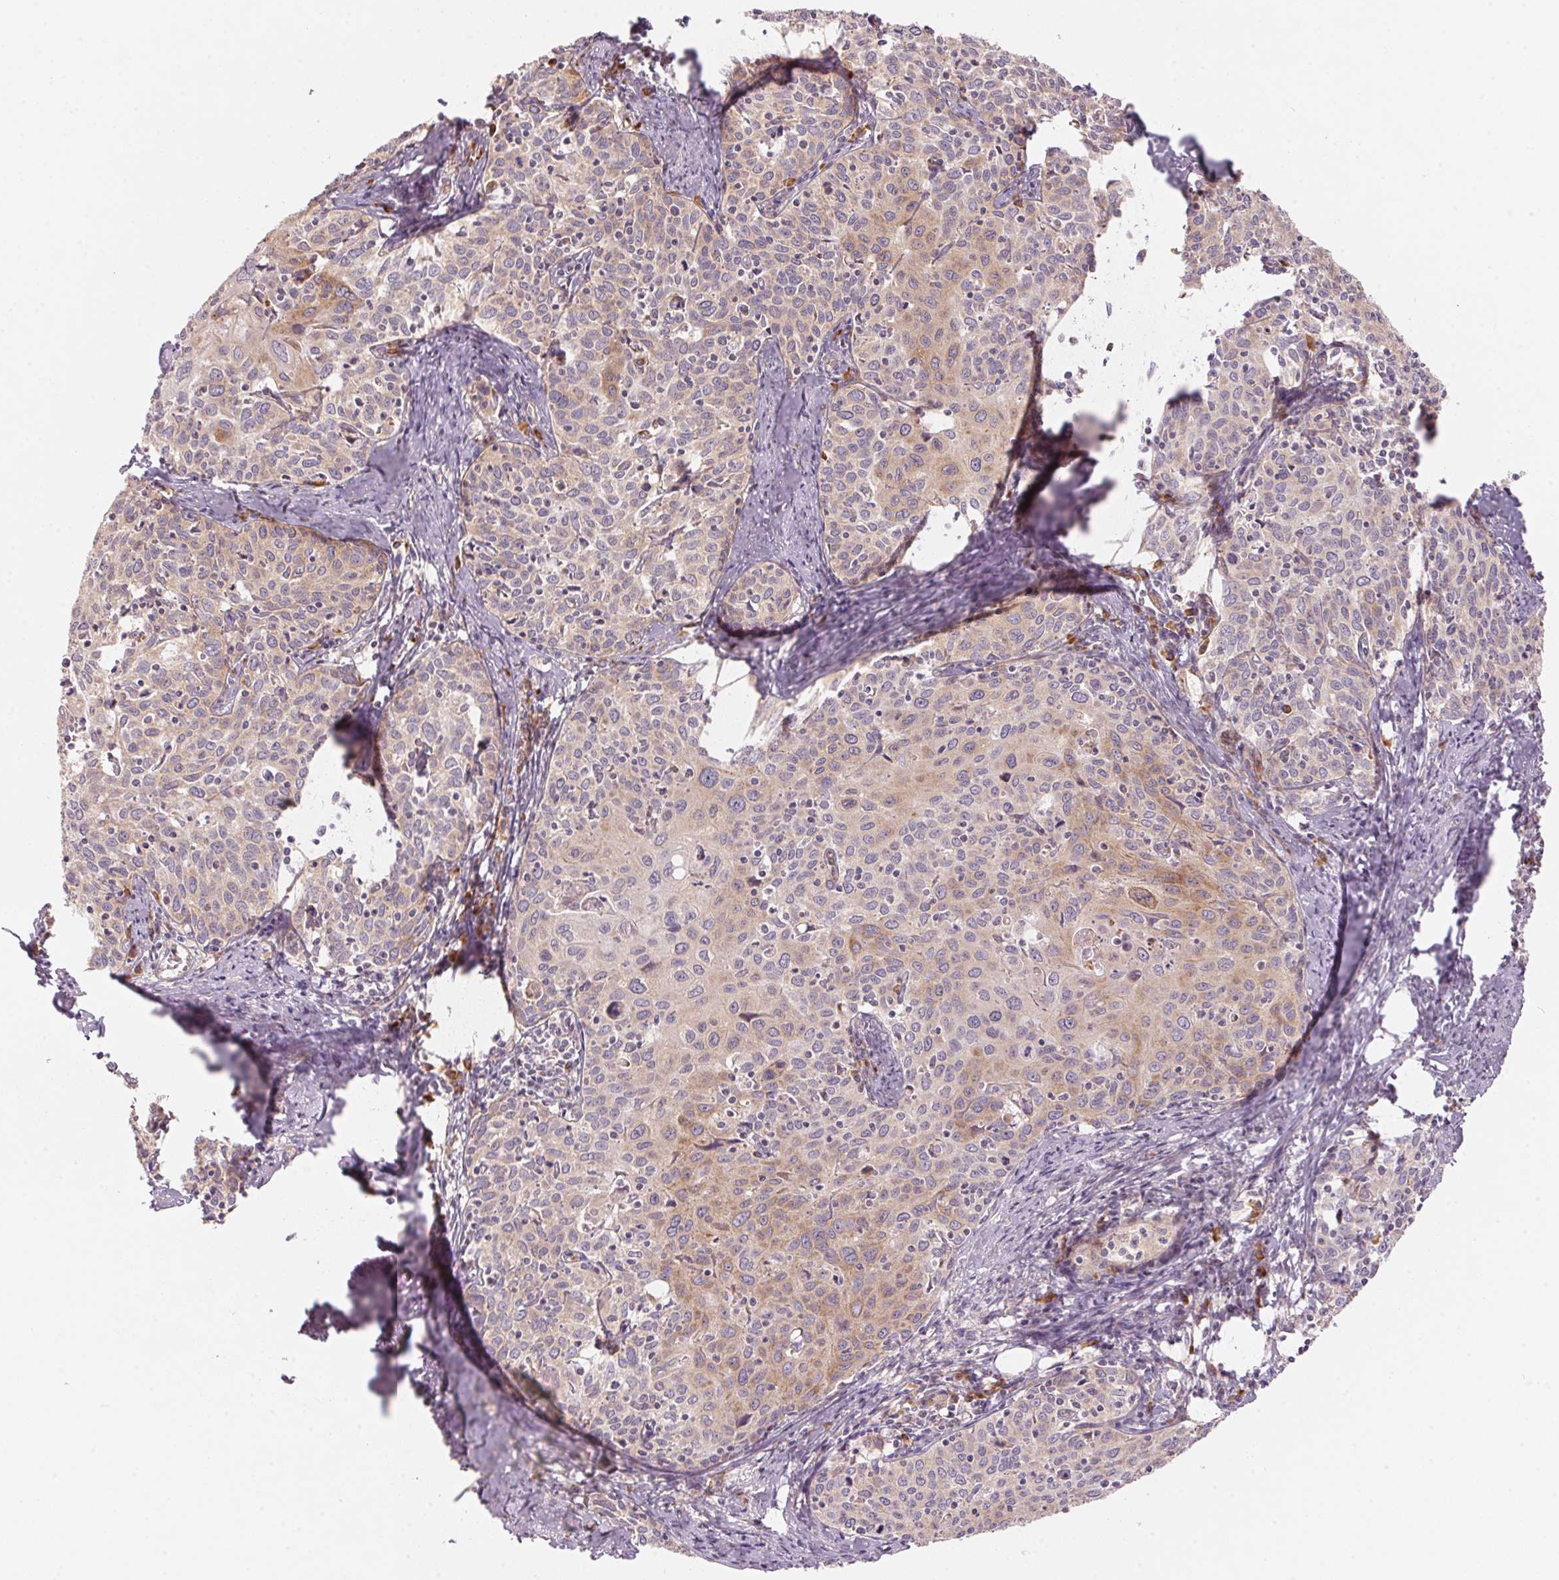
{"staining": {"intensity": "weak", "quantity": ">75%", "location": "cytoplasmic/membranous"}, "tissue": "cervical cancer", "cell_type": "Tumor cells", "image_type": "cancer", "snomed": [{"axis": "morphology", "description": "Squamous cell carcinoma, NOS"}, {"axis": "topography", "description": "Cervix"}], "caption": "Weak cytoplasmic/membranous expression for a protein is present in about >75% of tumor cells of cervical squamous cell carcinoma using IHC.", "gene": "BLOC1S2", "patient": {"sex": "female", "age": 62}}